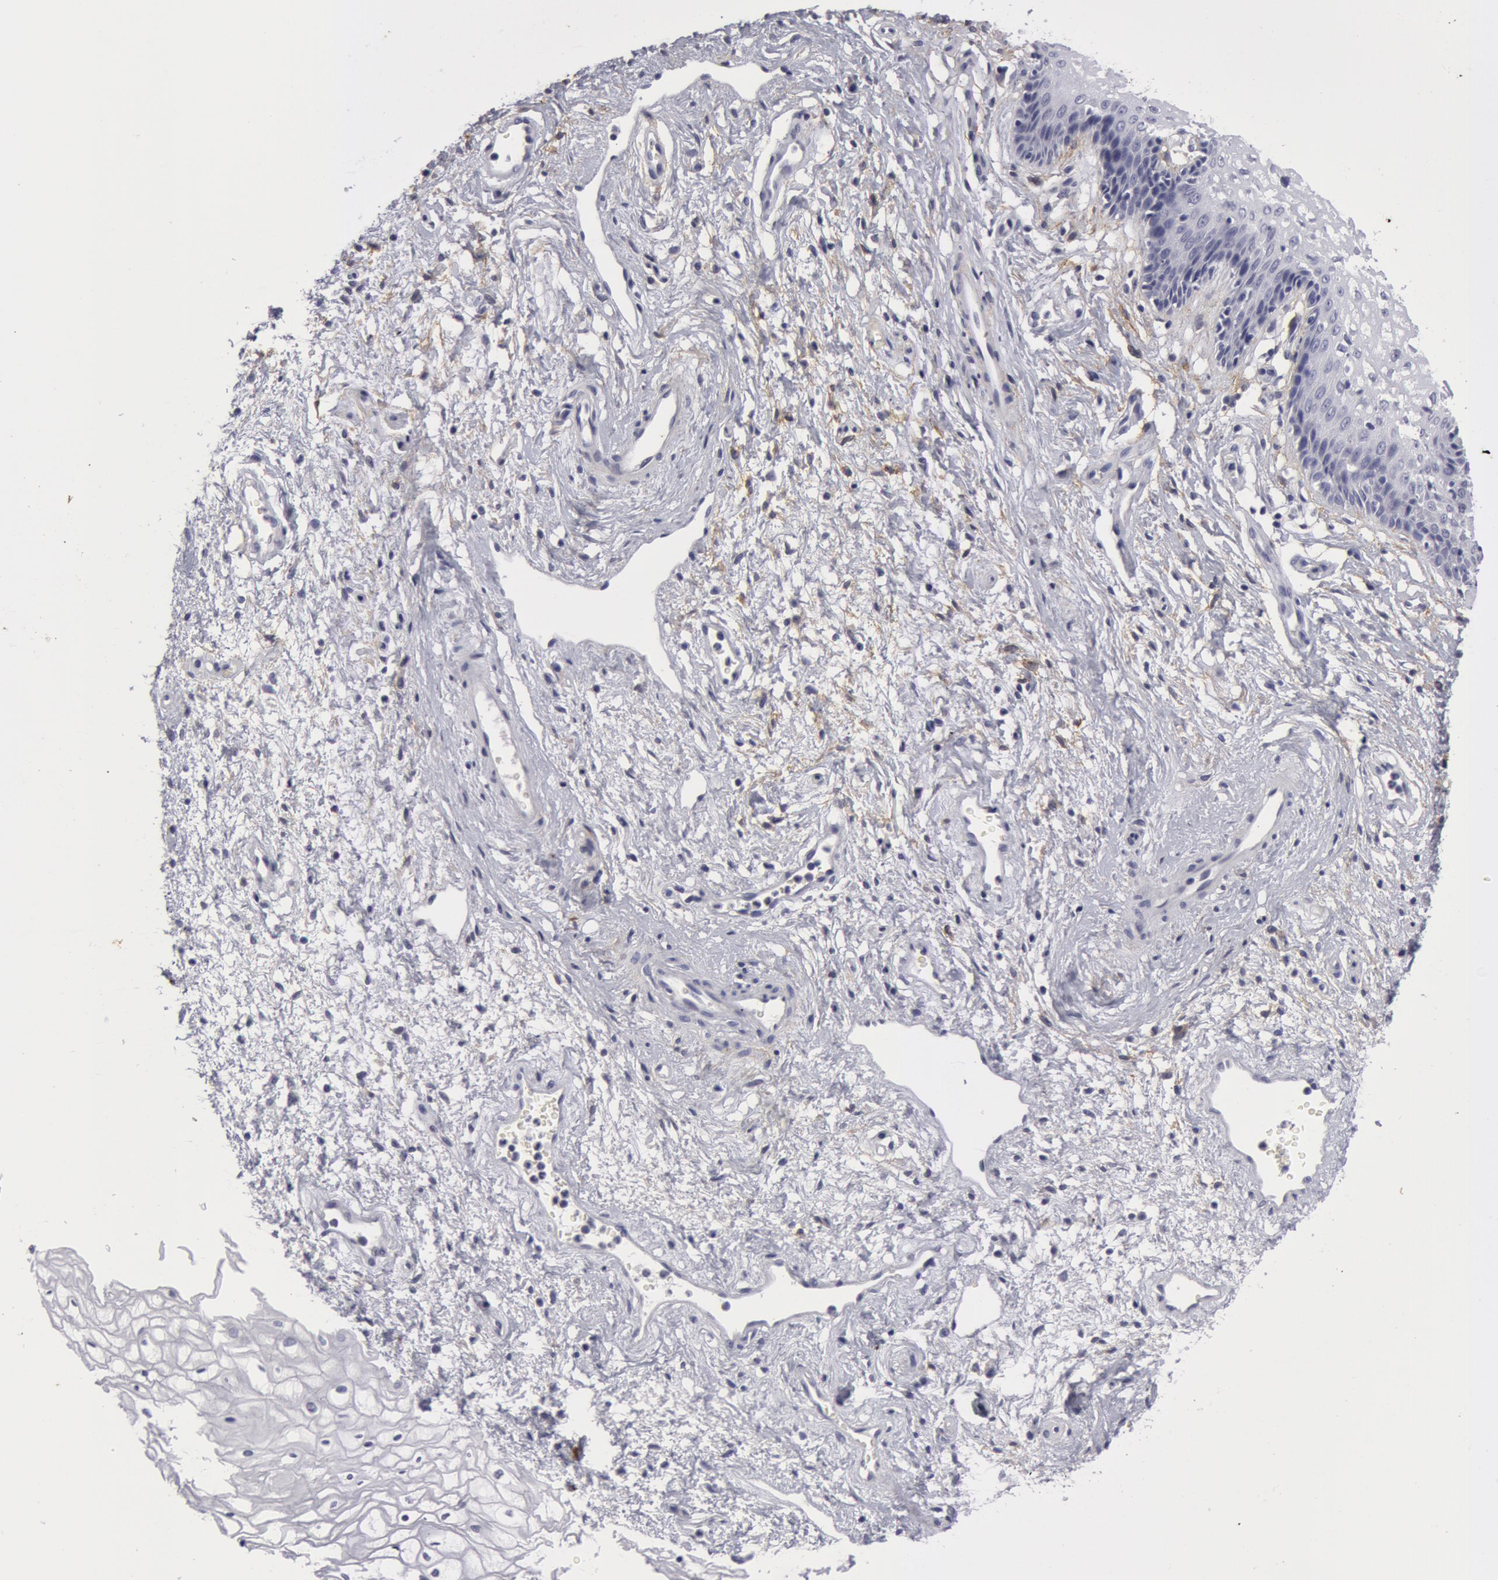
{"staining": {"intensity": "negative", "quantity": "none", "location": "none"}, "tissue": "vagina", "cell_type": "Squamous epithelial cells", "image_type": "normal", "snomed": [{"axis": "morphology", "description": "Normal tissue, NOS"}, {"axis": "topography", "description": "Vagina"}], "caption": "The photomicrograph shows no staining of squamous epithelial cells in unremarkable vagina.", "gene": "NLGN4X", "patient": {"sex": "female", "age": 34}}